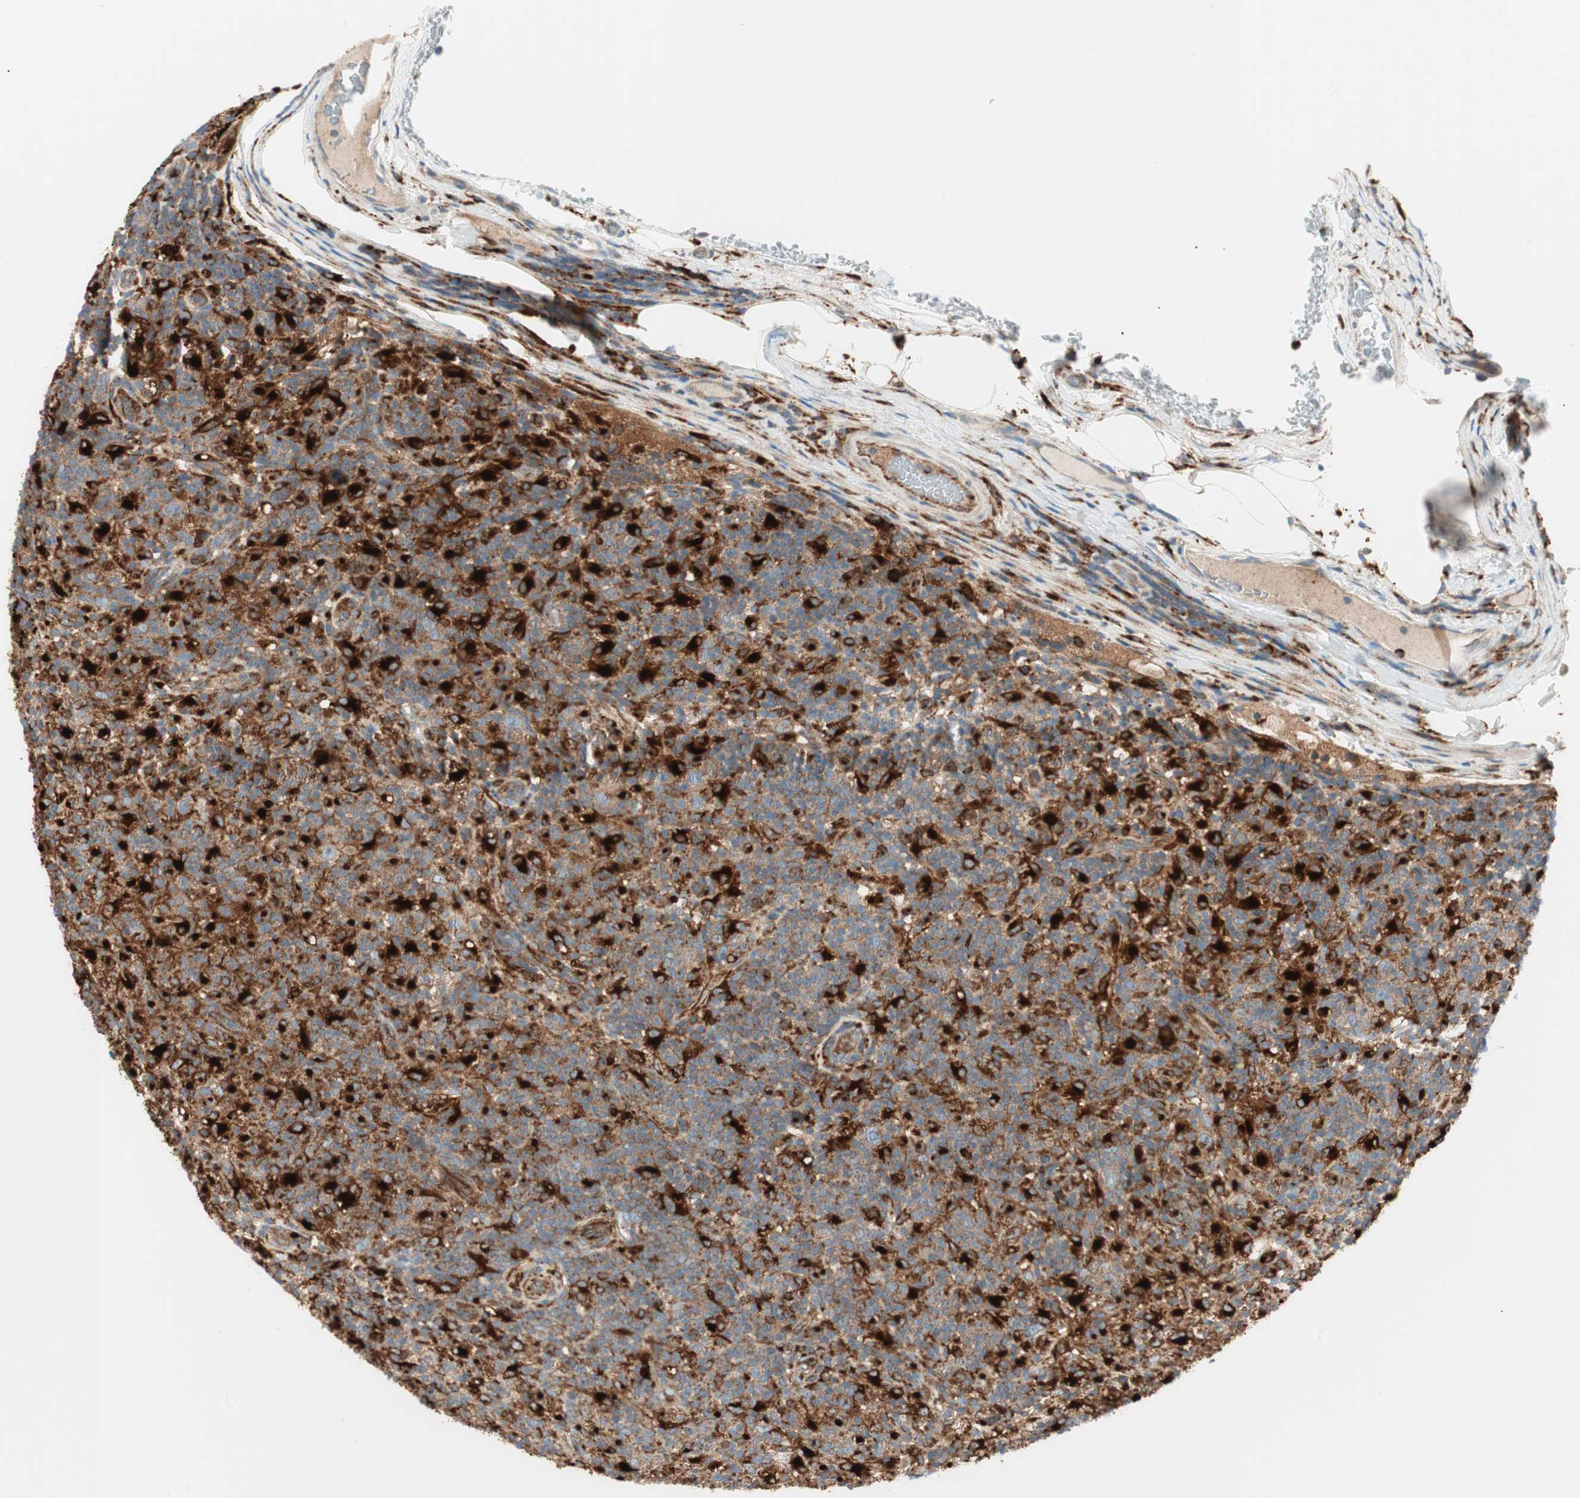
{"staining": {"intensity": "weak", "quantity": ">75%", "location": "cytoplasmic/membranous"}, "tissue": "lymphoma", "cell_type": "Tumor cells", "image_type": "cancer", "snomed": [{"axis": "morphology", "description": "Hodgkin's disease, NOS"}, {"axis": "topography", "description": "Lymph node"}], "caption": "Immunohistochemical staining of Hodgkin's disease demonstrates low levels of weak cytoplasmic/membranous expression in about >75% of tumor cells. Nuclei are stained in blue.", "gene": "ATP6V1G1", "patient": {"sex": "male", "age": 70}}